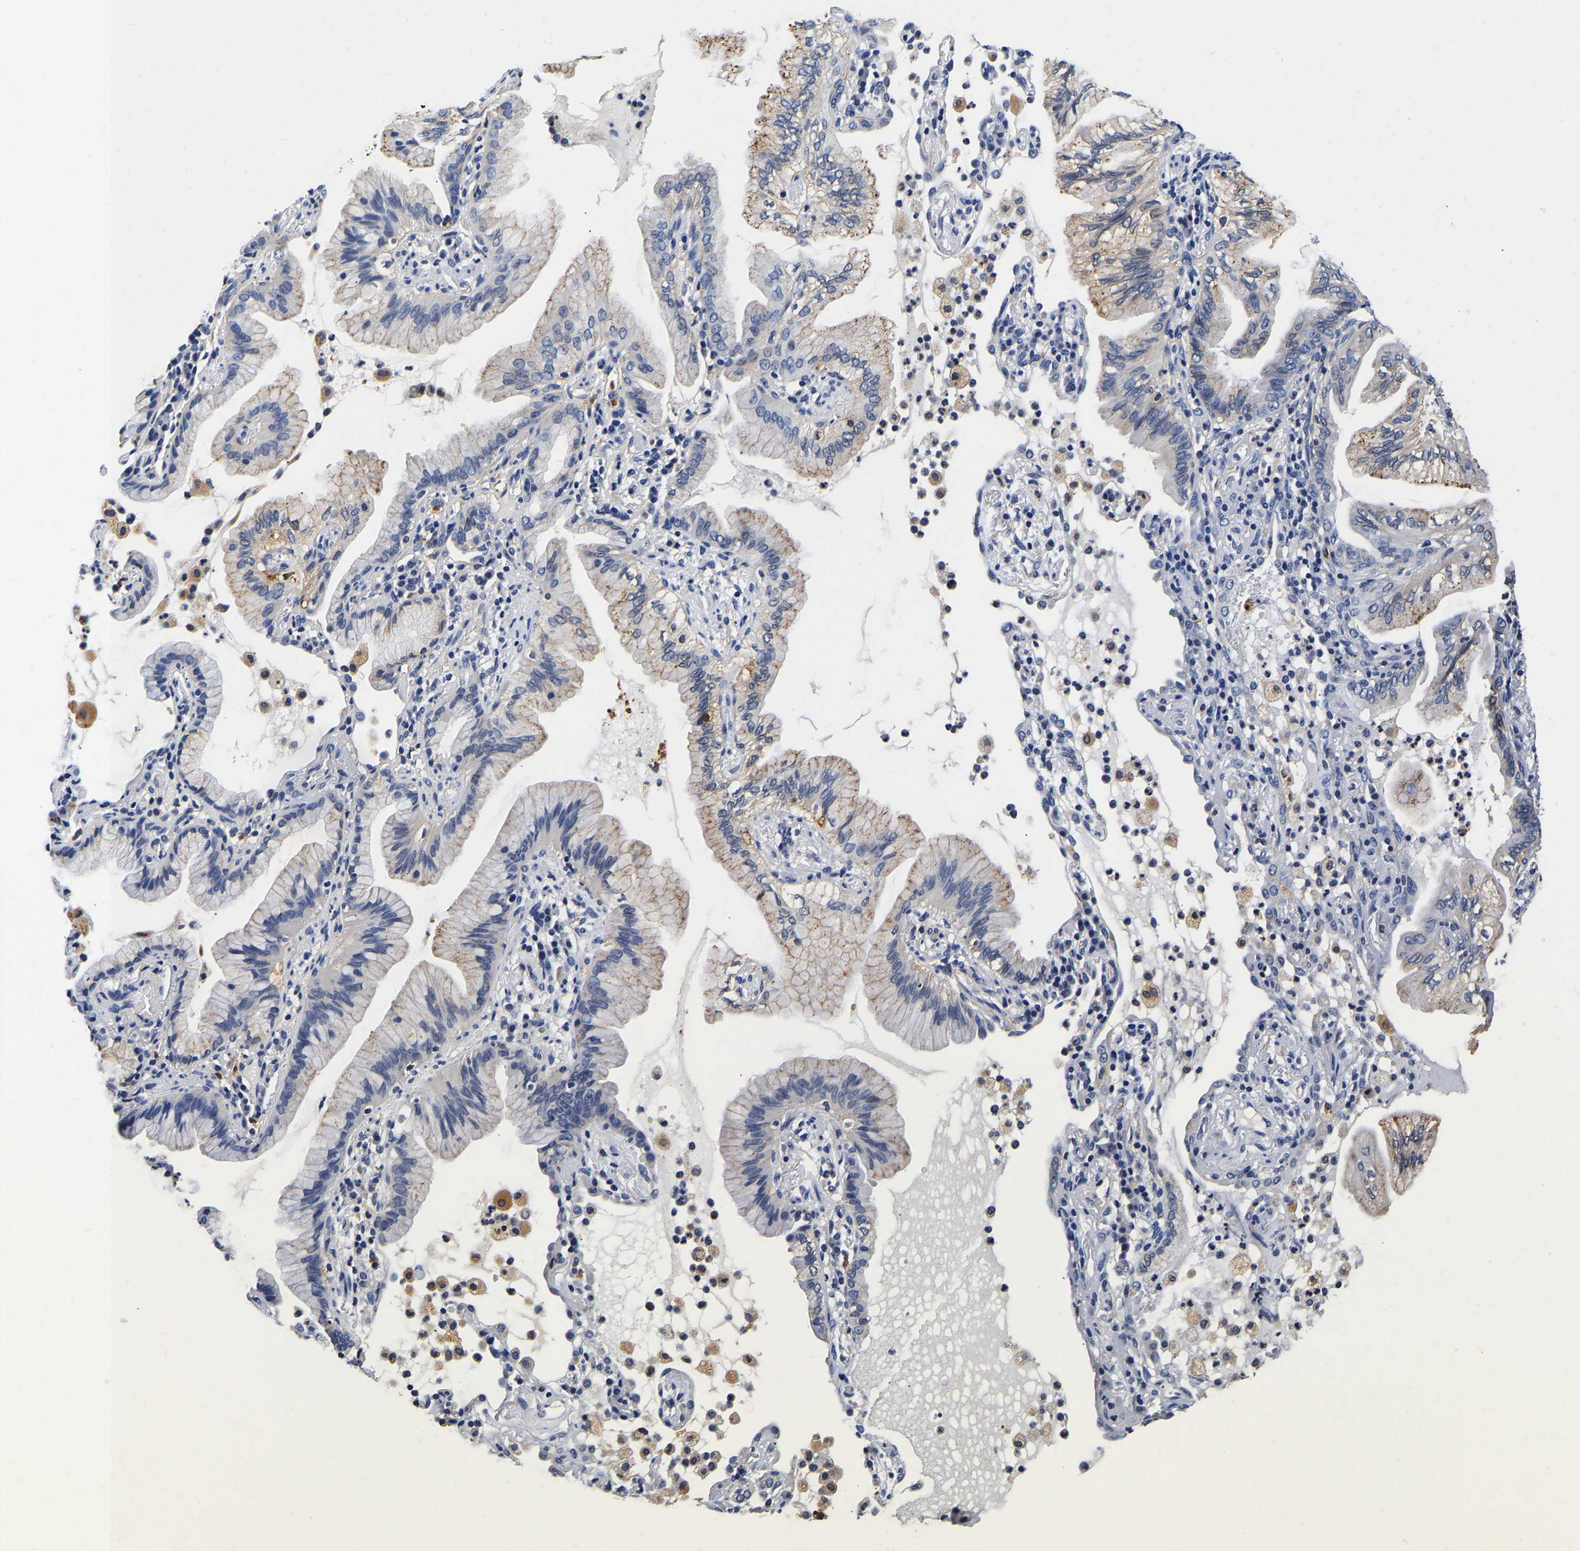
{"staining": {"intensity": "moderate", "quantity": "<25%", "location": "cytoplasmic/membranous"}, "tissue": "lung cancer", "cell_type": "Tumor cells", "image_type": "cancer", "snomed": [{"axis": "morphology", "description": "Adenocarcinoma, NOS"}, {"axis": "topography", "description": "Lung"}], "caption": "A high-resolution photomicrograph shows immunohistochemistry staining of lung cancer, which reveals moderate cytoplasmic/membranous staining in approximately <25% of tumor cells.", "gene": "GRN", "patient": {"sex": "female", "age": 70}}